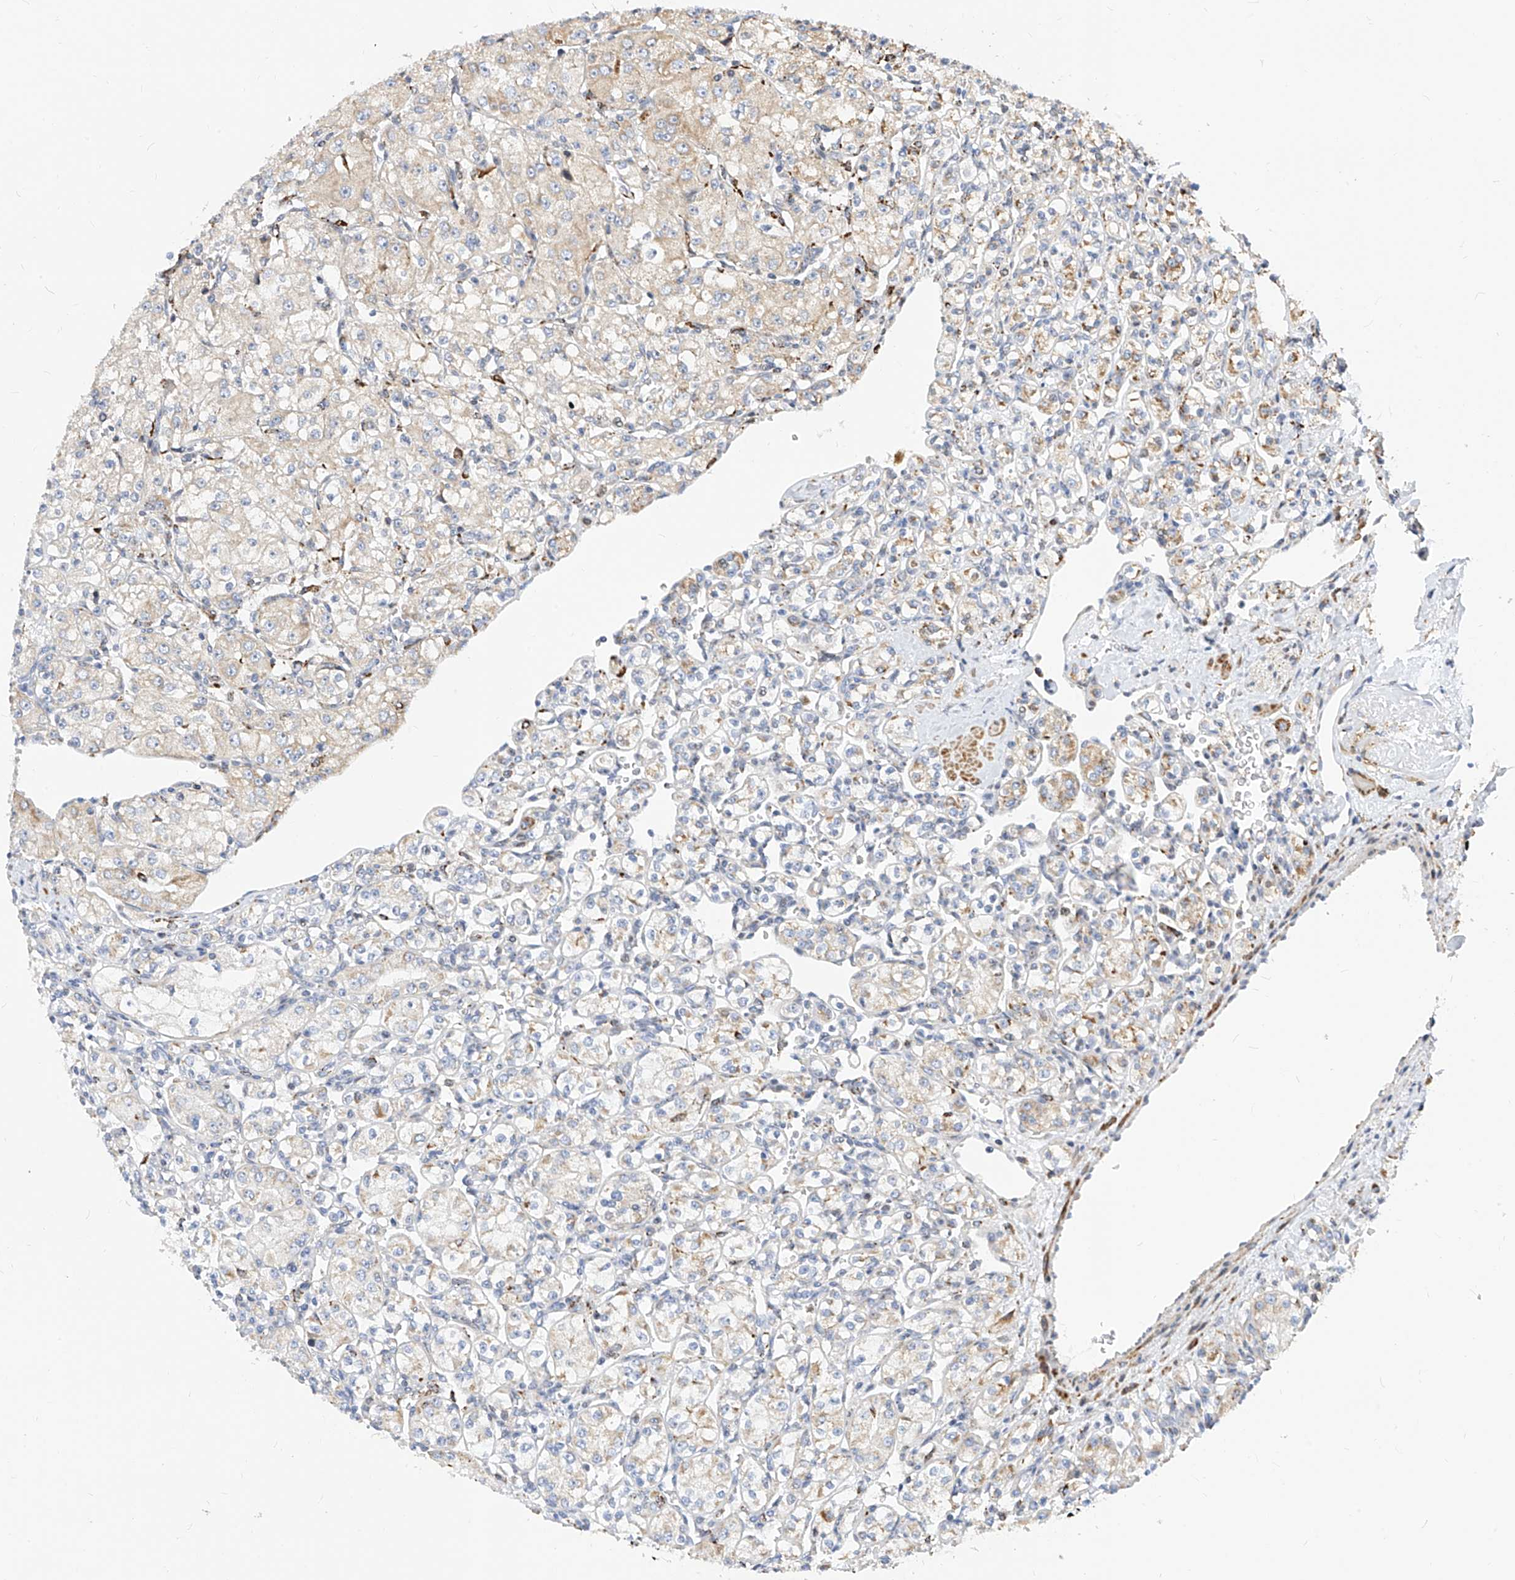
{"staining": {"intensity": "weak", "quantity": "25%-75%", "location": "cytoplasmic/membranous"}, "tissue": "renal cancer", "cell_type": "Tumor cells", "image_type": "cancer", "snomed": [{"axis": "morphology", "description": "Adenocarcinoma, NOS"}, {"axis": "topography", "description": "Kidney"}], "caption": "Protein positivity by immunohistochemistry reveals weak cytoplasmic/membranous expression in approximately 25%-75% of tumor cells in renal adenocarcinoma.", "gene": "TTLL8", "patient": {"sex": "male", "age": 77}}